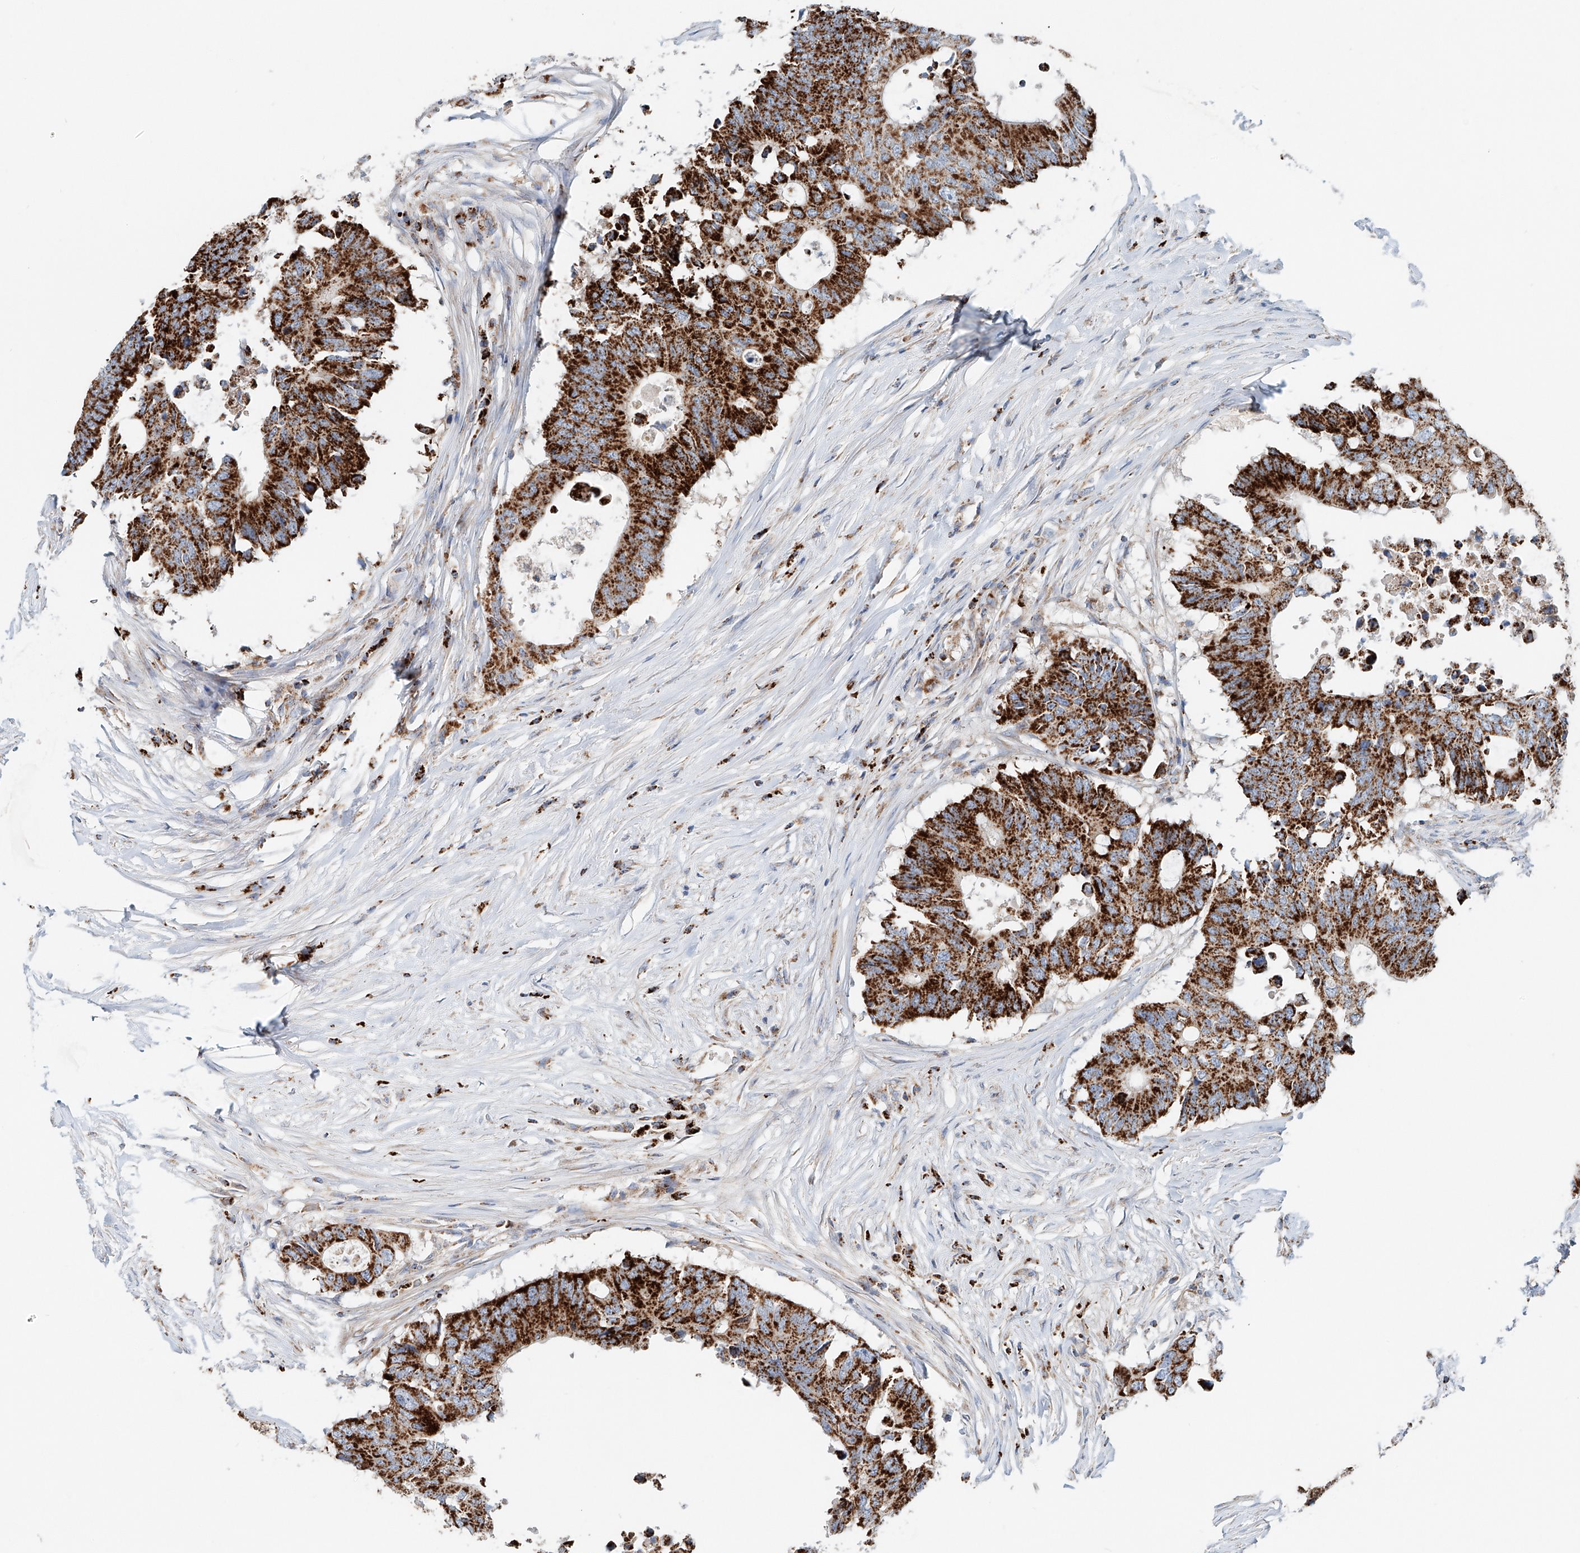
{"staining": {"intensity": "strong", "quantity": ">75%", "location": "cytoplasmic/membranous"}, "tissue": "colorectal cancer", "cell_type": "Tumor cells", "image_type": "cancer", "snomed": [{"axis": "morphology", "description": "Adenocarcinoma, NOS"}, {"axis": "topography", "description": "Colon"}], "caption": "Immunohistochemistry (DAB) staining of human adenocarcinoma (colorectal) exhibits strong cytoplasmic/membranous protein expression in about >75% of tumor cells.", "gene": "CARD10", "patient": {"sex": "male", "age": 71}}